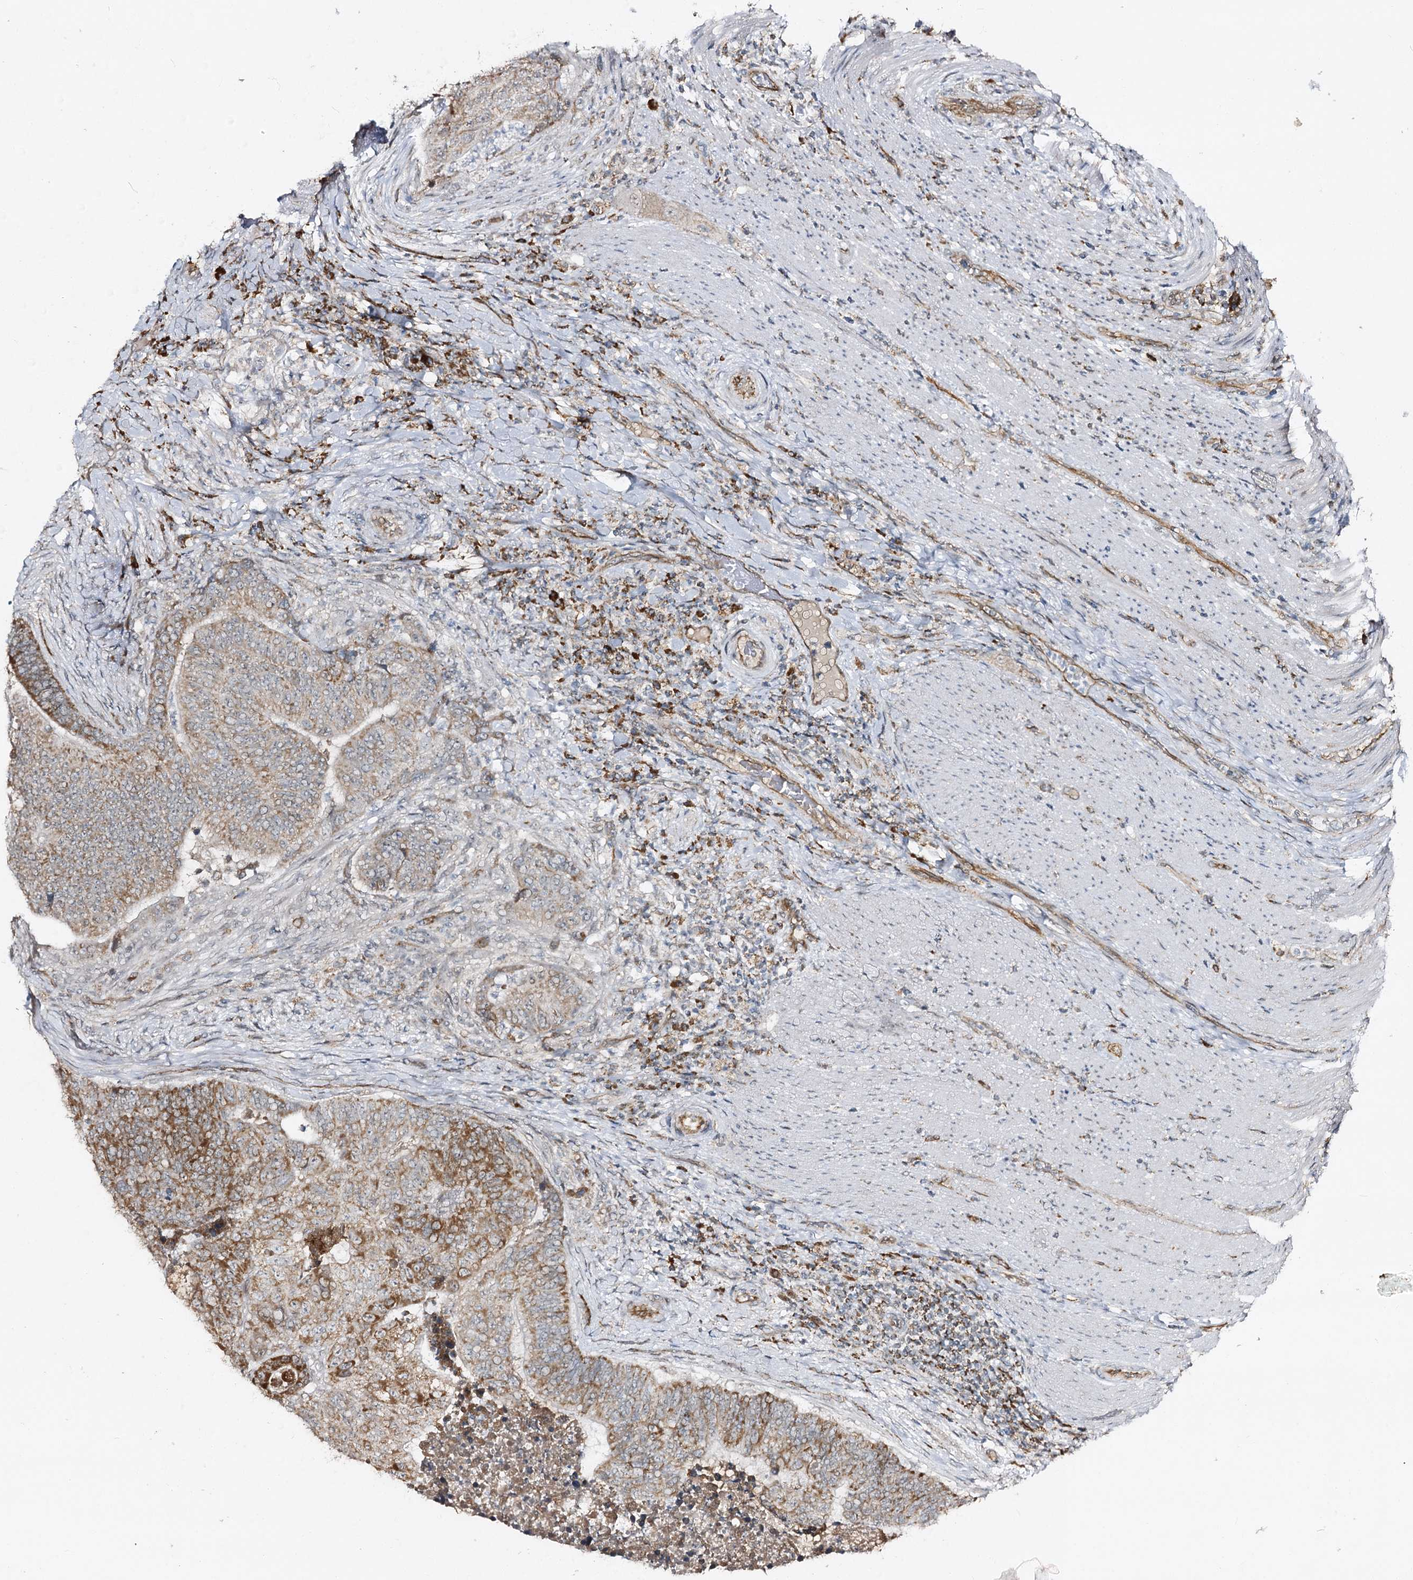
{"staining": {"intensity": "moderate", "quantity": ">75%", "location": "cytoplasmic/membranous"}, "tissue": "colorectal cancer", "cell_type": "Tumor cells", "image_type": "cancer", "snomed": [{"axis": "morphology", "description": "Adenocarcinoma, NOS"}, {"axis": "topography", "description": "Colon"}], "caption": "Immunohistochemistry (IHC) (DAB (3,3'-diaminobenzidine)) staining of colorectal adenocarcinoma exhibits moderate cytoplasmic/membranous protein positivity in approximately >75% of tumor cells.", "gene": "CBR4", "patient": {"sex": "female", "age": 67}}